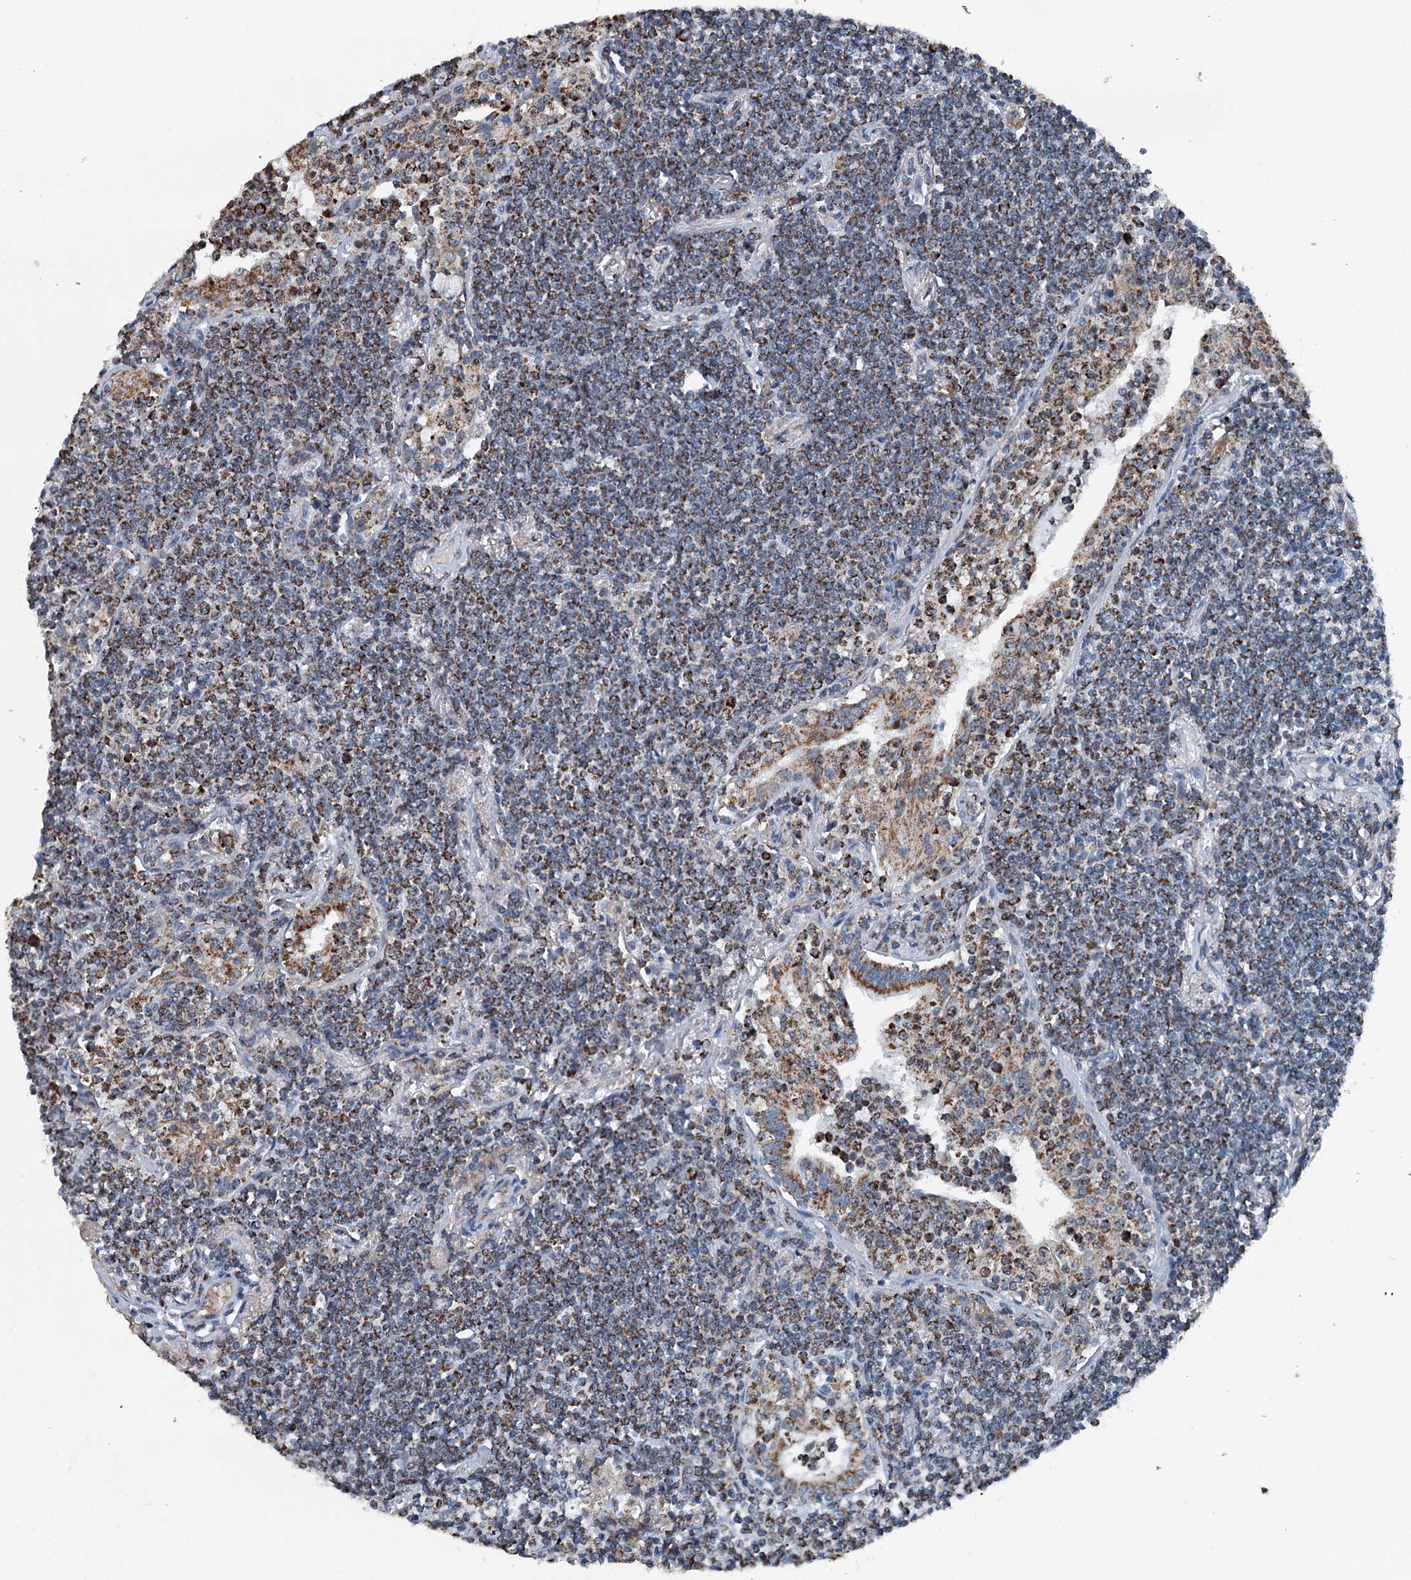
{"staining": {"intensity": "moderate", "quantity": ">75%", "location": "cytoplasmic/membranous"}, "tissue": "lymphoma", "cell_type": "Tumor cells", "image_type": "cancer", "snomed": [{"axis": "morphology", "description": "Malignant lymphoma, non-Hodgkin's type, Low grade"}, {"axis": "topography", "description": "Lung"}], "caption": "Immunohistochemical staining of human lymphoma exhibits medium levels of moderate cytoplasmic/membranous expression in about >75% of tumor cells.", "gene": "TRPT1", "patient": {"sex": "female", "age": 71}}